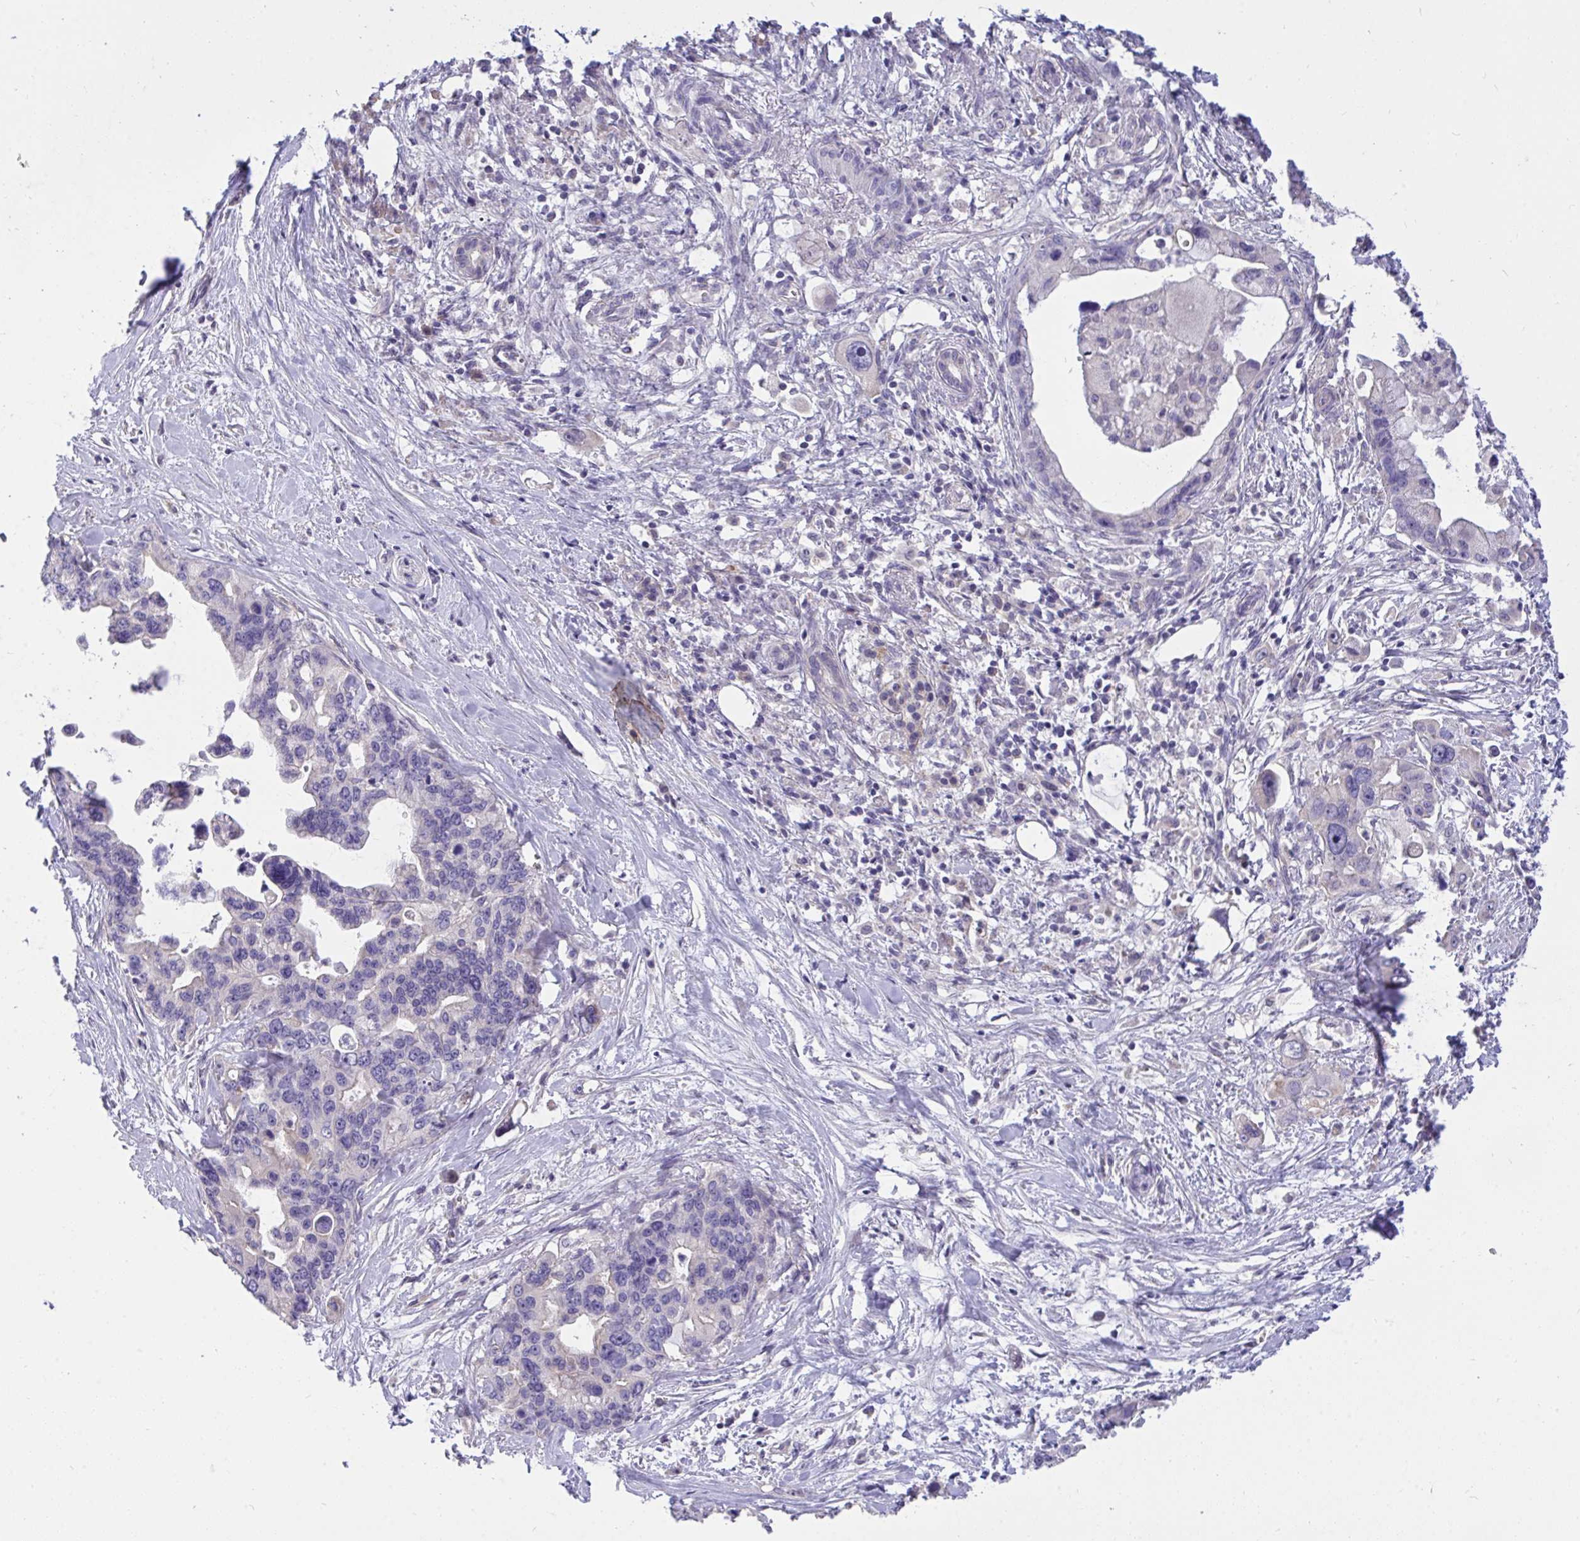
{"staining": {"intensity": "weak", "quantity": "<25%", "location": "cytoplasmic/membranous"}, "tissue": "pancreatic cancer", "cell_type": "Tumor cells", "image_type": "cancer", "snomed": [{"axis": "morphology", "description": "Adenocarcinoma, NOS"}, {"axis": "topography", "description": "Pancreas"}], "caption": "IHC of human pancreatic adenocarcinoma displays no staining in tumor cells.", "gene": "C19orf54", "patient": {"sex": "female", "age": 83}}